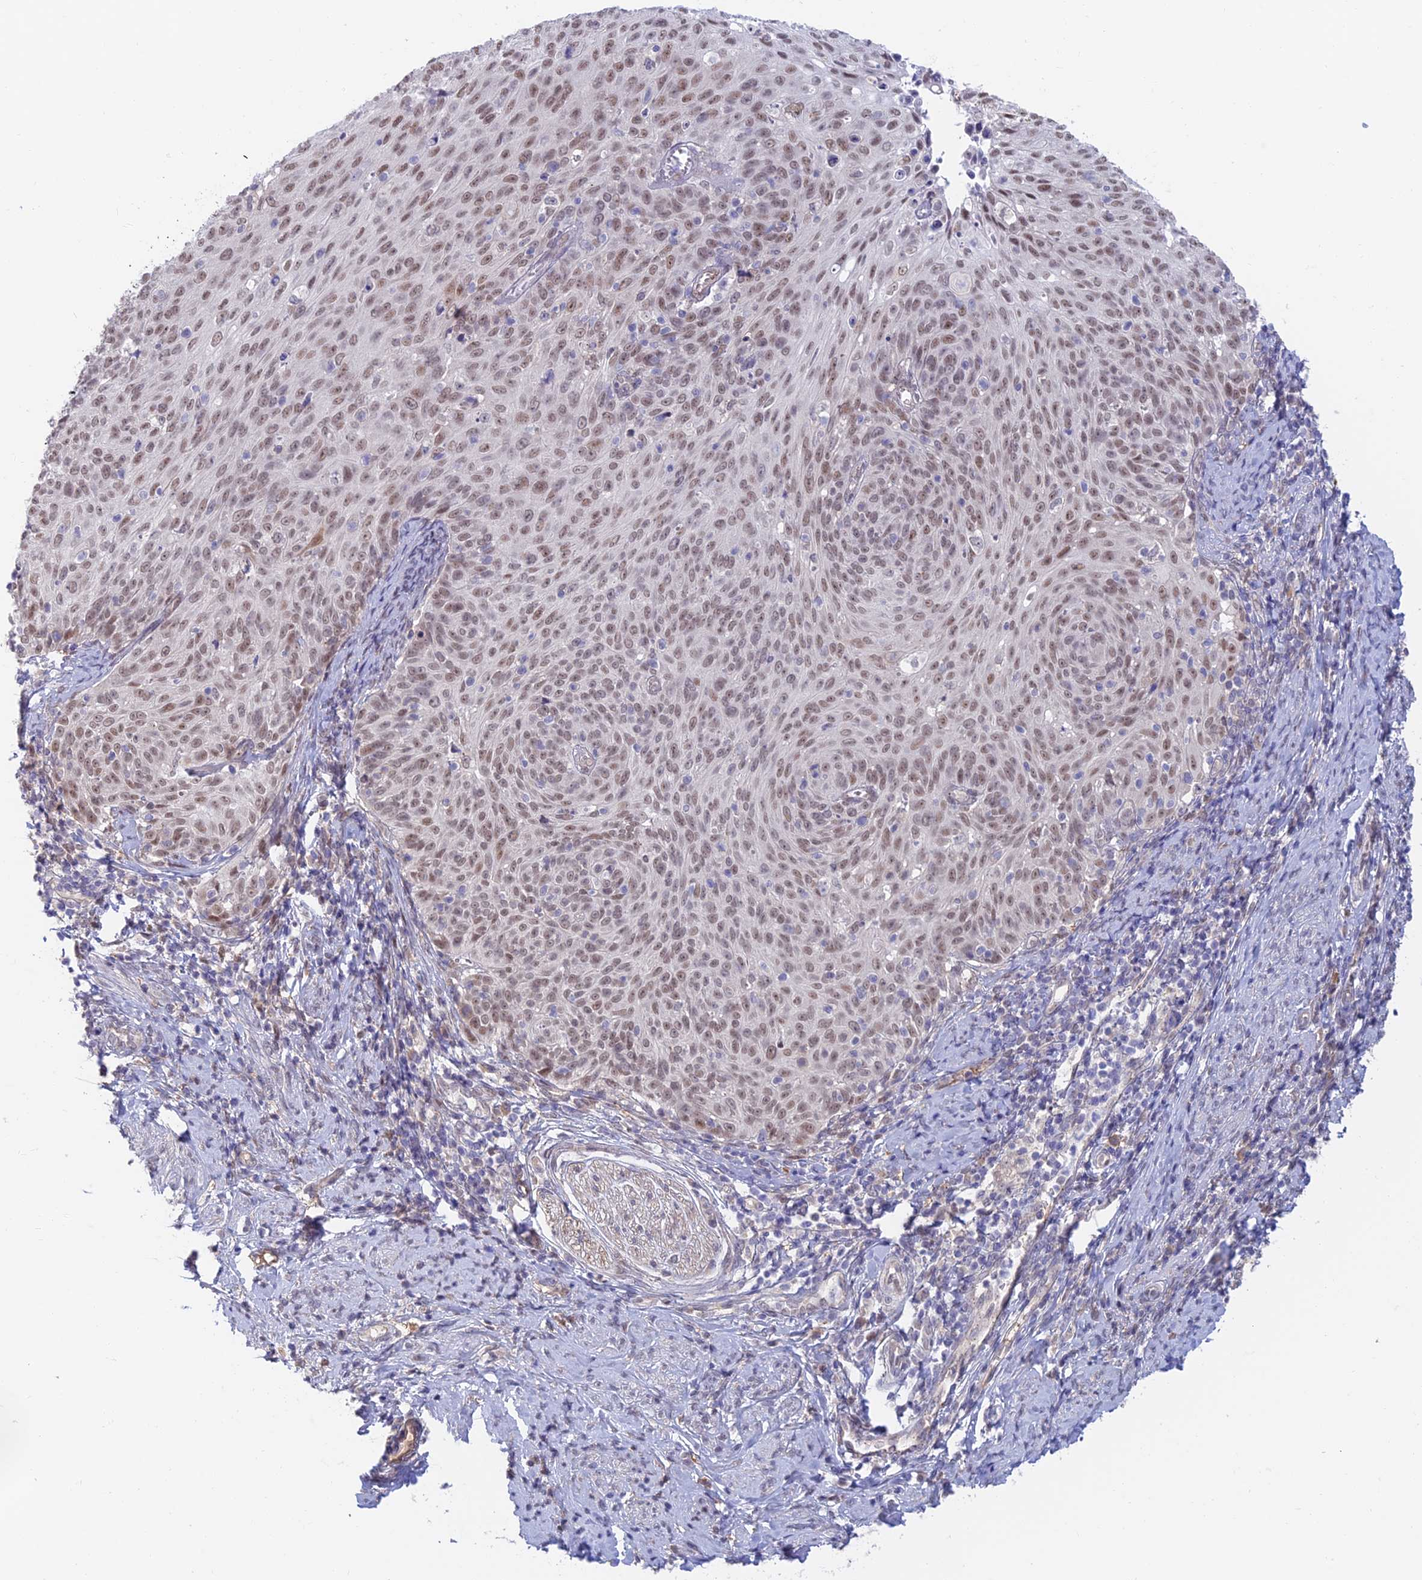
{"staining": {"intensity": "moderate", "quantity": ">75%", "location": "nuclear"}, "tissue": "cervical cancer", "cell_type": "Tumor cells", "image_type": "cancer", "snomed": [{"axis": "morphology", "description": "Squamous cell carcinoma, NOS"}, {"axis": "topography", "description": "Cervix"}], "caption": "DAB (3,3'-diaminobenzidine) immunohistochemical staining of squamous cell carcinoma (cervical) reveals moderate nuclear protein expression in approximately >75% of tumor cells. The protein is shown in brown color, while the nuclei are stained blue.", "gene": "ZUP1", "patient": {"sex": "female", "age": 70}}